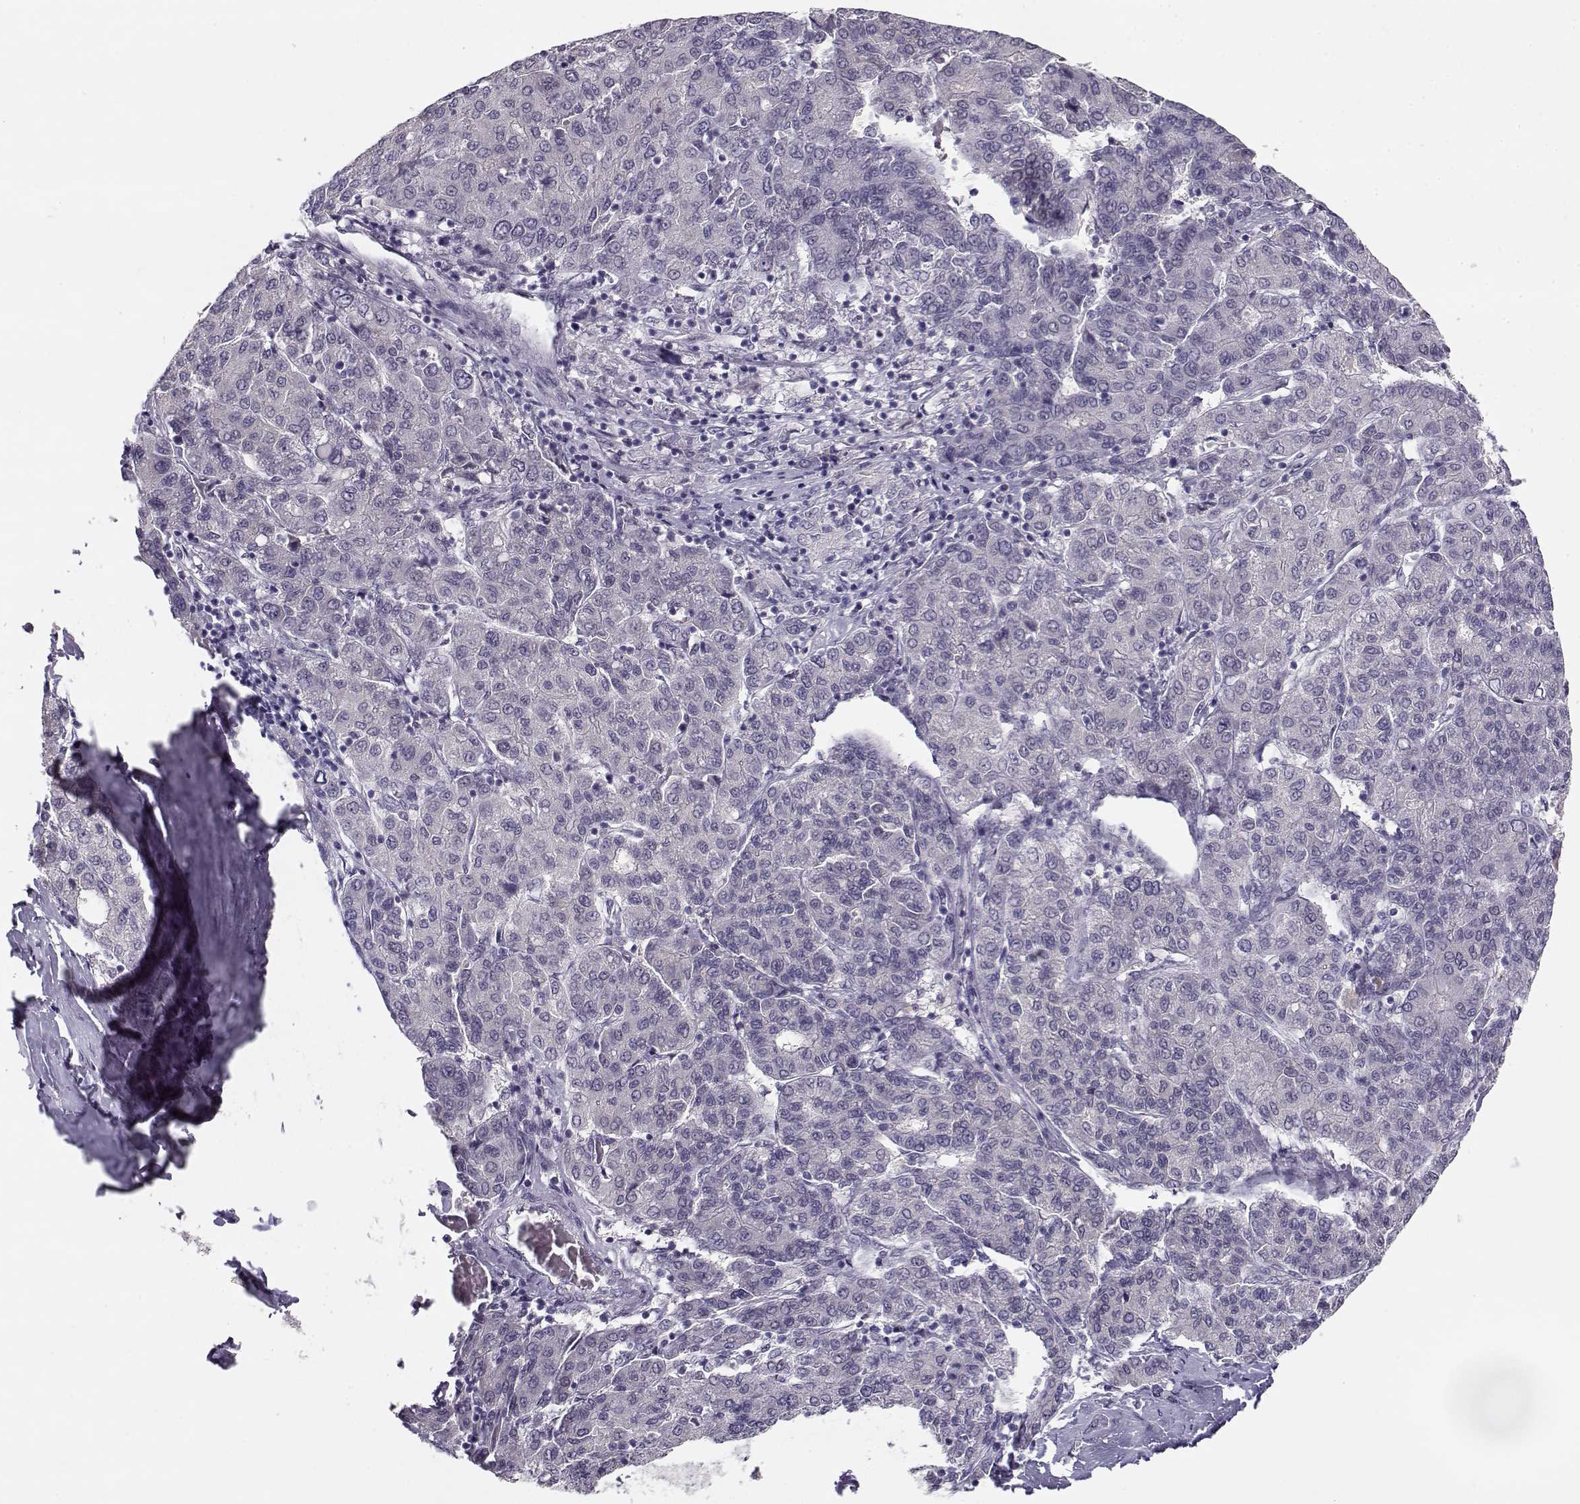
{"staining": {"intensity": "negative", "quantity": "none", "location": "none"}, "tissue": "liver cancer", "cell_type": "Tumor cells", "image_type": "cancer", "snomed": [{"axis": "morphology", "description": "Carcinoma, Hepatocellular, NOS"}, {"axis": "topography", "description": "Liver"}], "caption": "A micrograph of human hepatocellular carcinoma (liver) is negative for staining in tumor cells.", "gene": "C16orf86", "patient": {"sex": "male", "age": 65}}